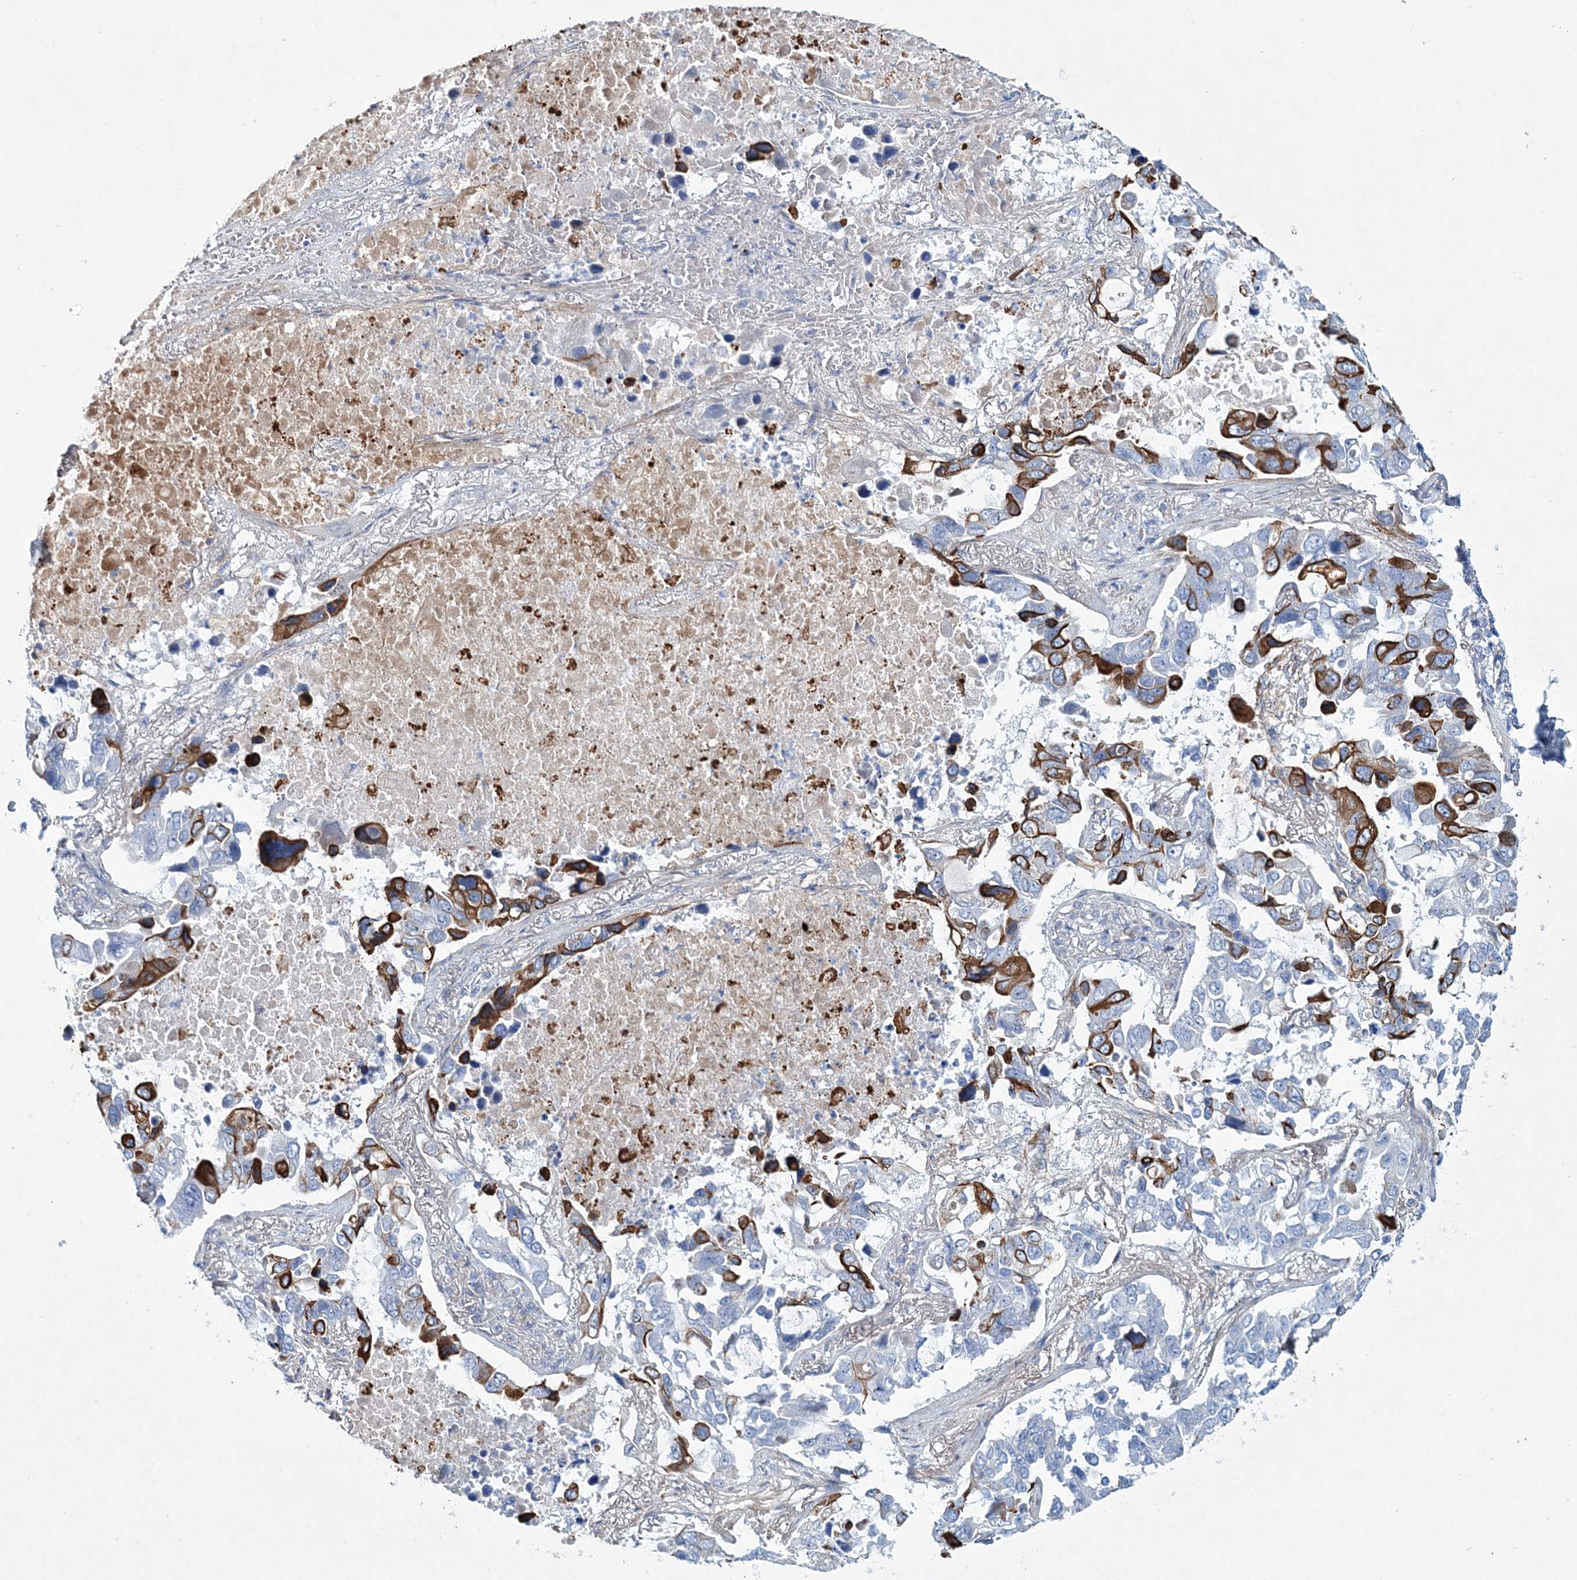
{"staining": {"intensity": "strong", "quantity": "25%-75%", "location": "cytoplasmic/membranous"}, "tissue": "lung cancer", "cell_type": "Tumor cells", "image_type": "cancer", "snomed": [{"axis": "morphology", "description": "Adenocarcinoma, NOS"}, {"axis": "topography", "description": "Lung"}], "caption": "Strong cytoplasmic/membranous positivity for a protein is identified in approximately 25%-75% of tumor cells of lung cancer using immunohistochemistry (IHC).", "gene": "ADGRL1", "patient": {"sex": "male", "age": 64}}